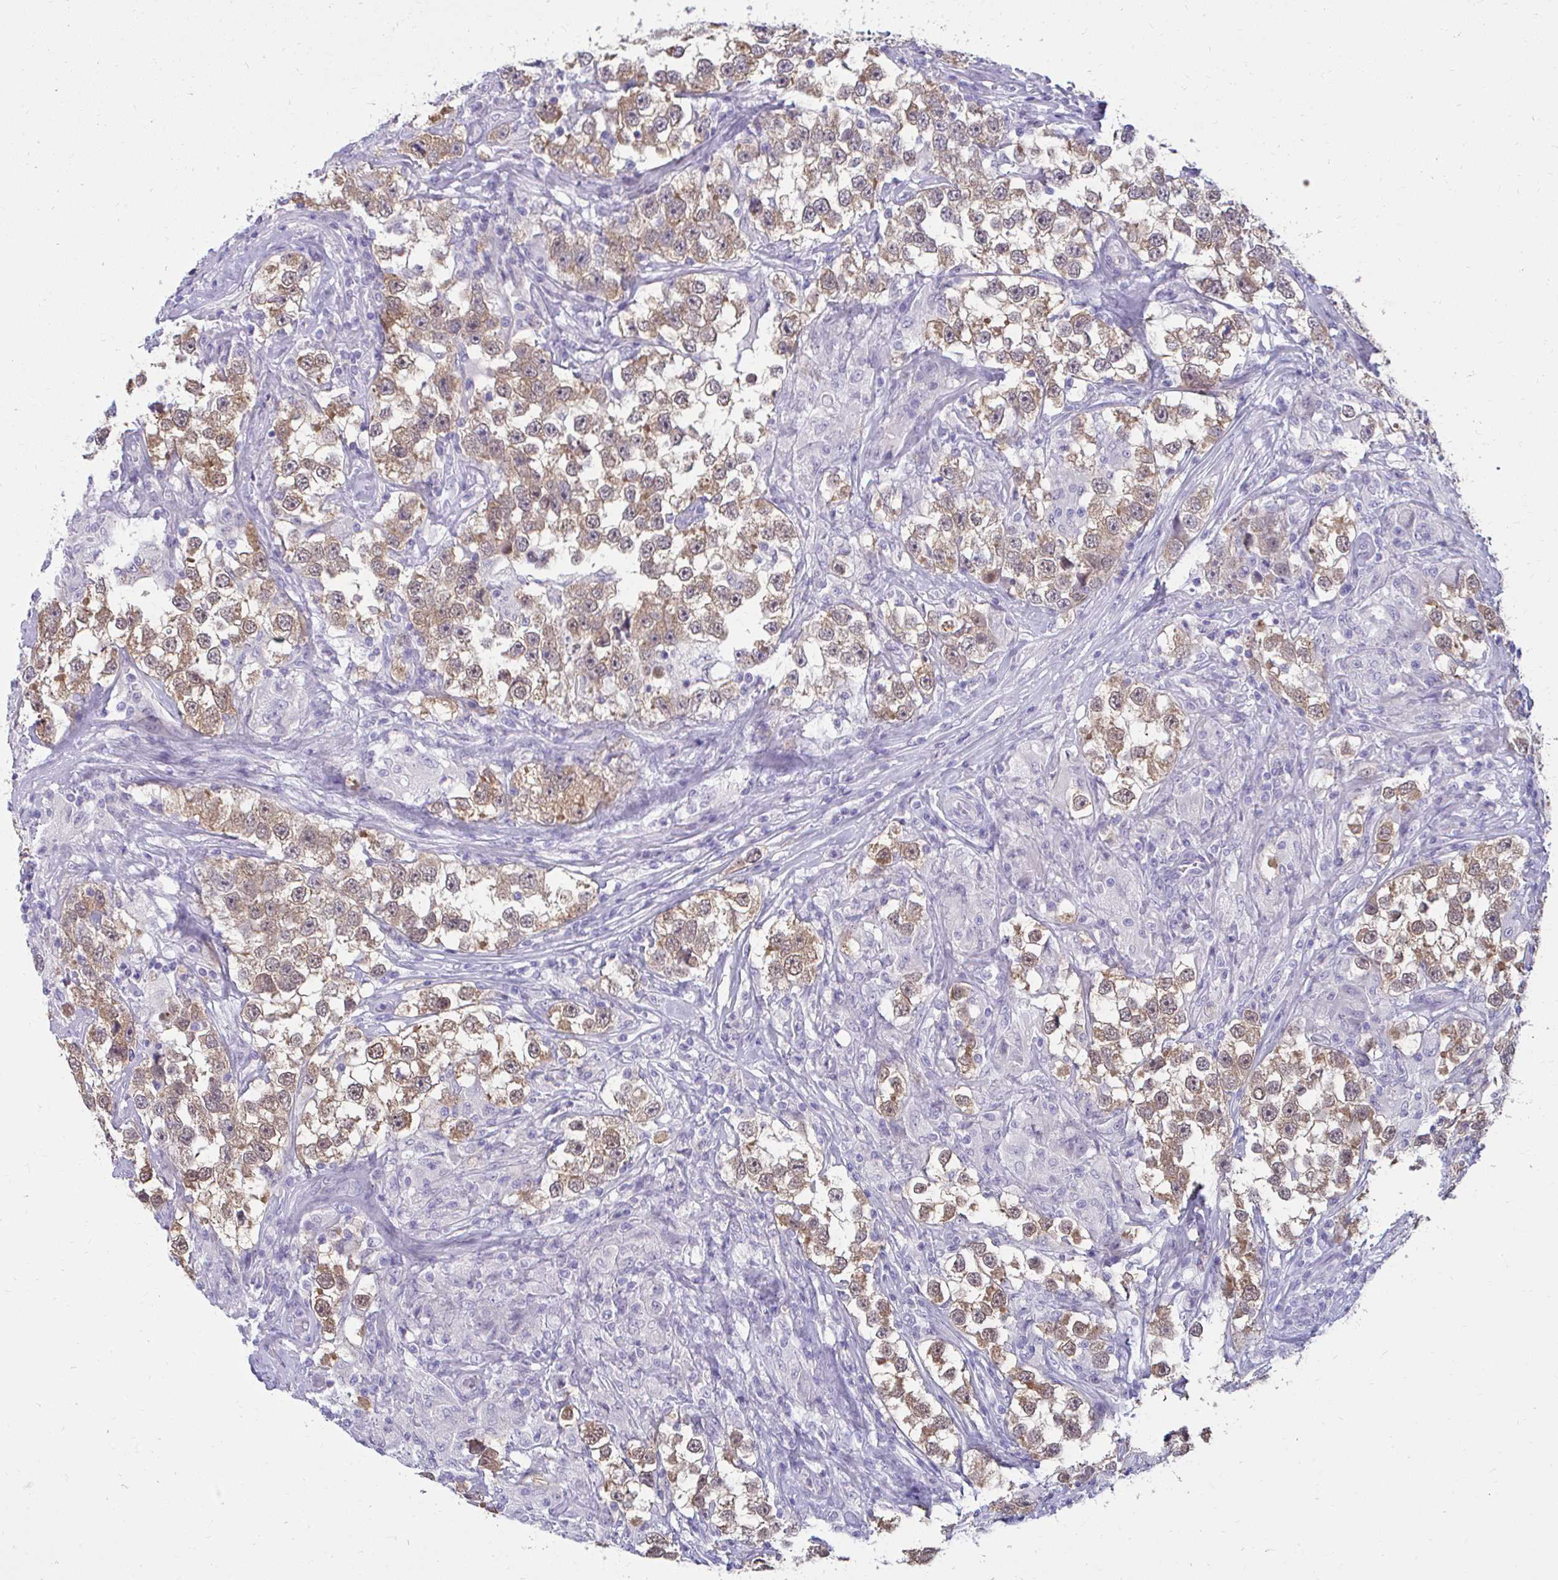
{"staining": {"intensity": "moderate", "quantity": "25%-75%", "location": "cytoplasmic/membranous,nuclear"}, "tissue": "testis cancer", "cell_type": "Tumor cells", "image_type": "cancer", "snomed": [{"axis": "morphology", "description": "Seminoma, NOS"}, {"axis": "topography", "description": "Testis"}], "caption": "Testis seminoma tissue displays moderate cytoplasmic/membranous and nuclear expression in approximately 25%-75% of tumor cells", "gene": "CSE1L", "patient": {"sex": "male", "age": 46}}